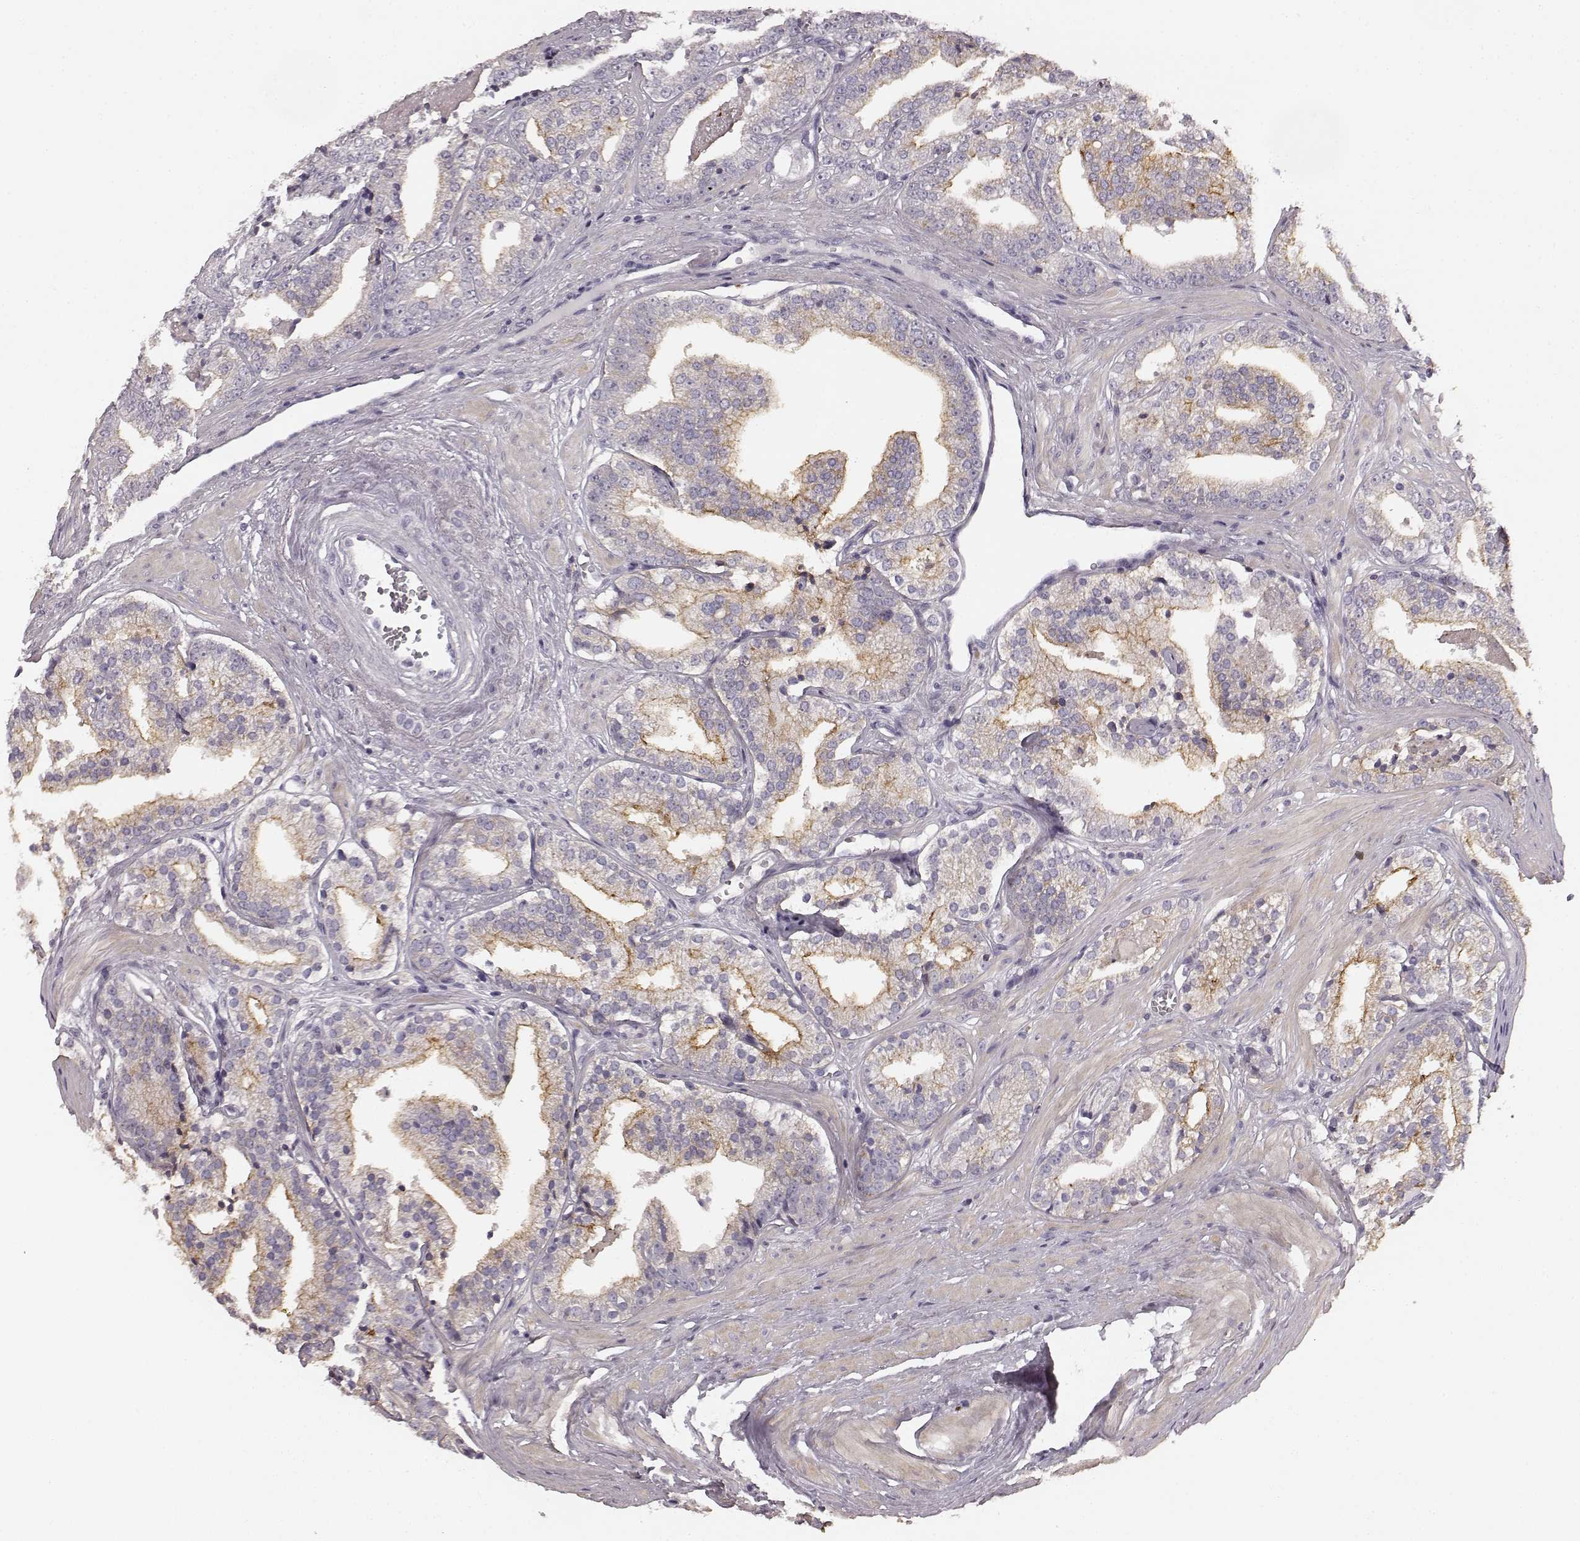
{"staining": {"intensity": "moderate", "quantity": "<25%", "location": "cytoplasmic/membranous"}, "tissue": "prostate cancer", "cell_type": "Tumor cells", "image_type": "cancer", "snomed": [{"axis": "morphology", "description": "Adenocarcinoma, Low grade"}, {"axis": "topography", "description": "Prostate"}], "caption": "Immunohistochemical staining of human prostate cancer displays moderate cytoplasmic/membranous protein staining in approximately <25% of tumor cells.", "gene": "RIT2", "patient": {"sex": "male", "age": 60}}